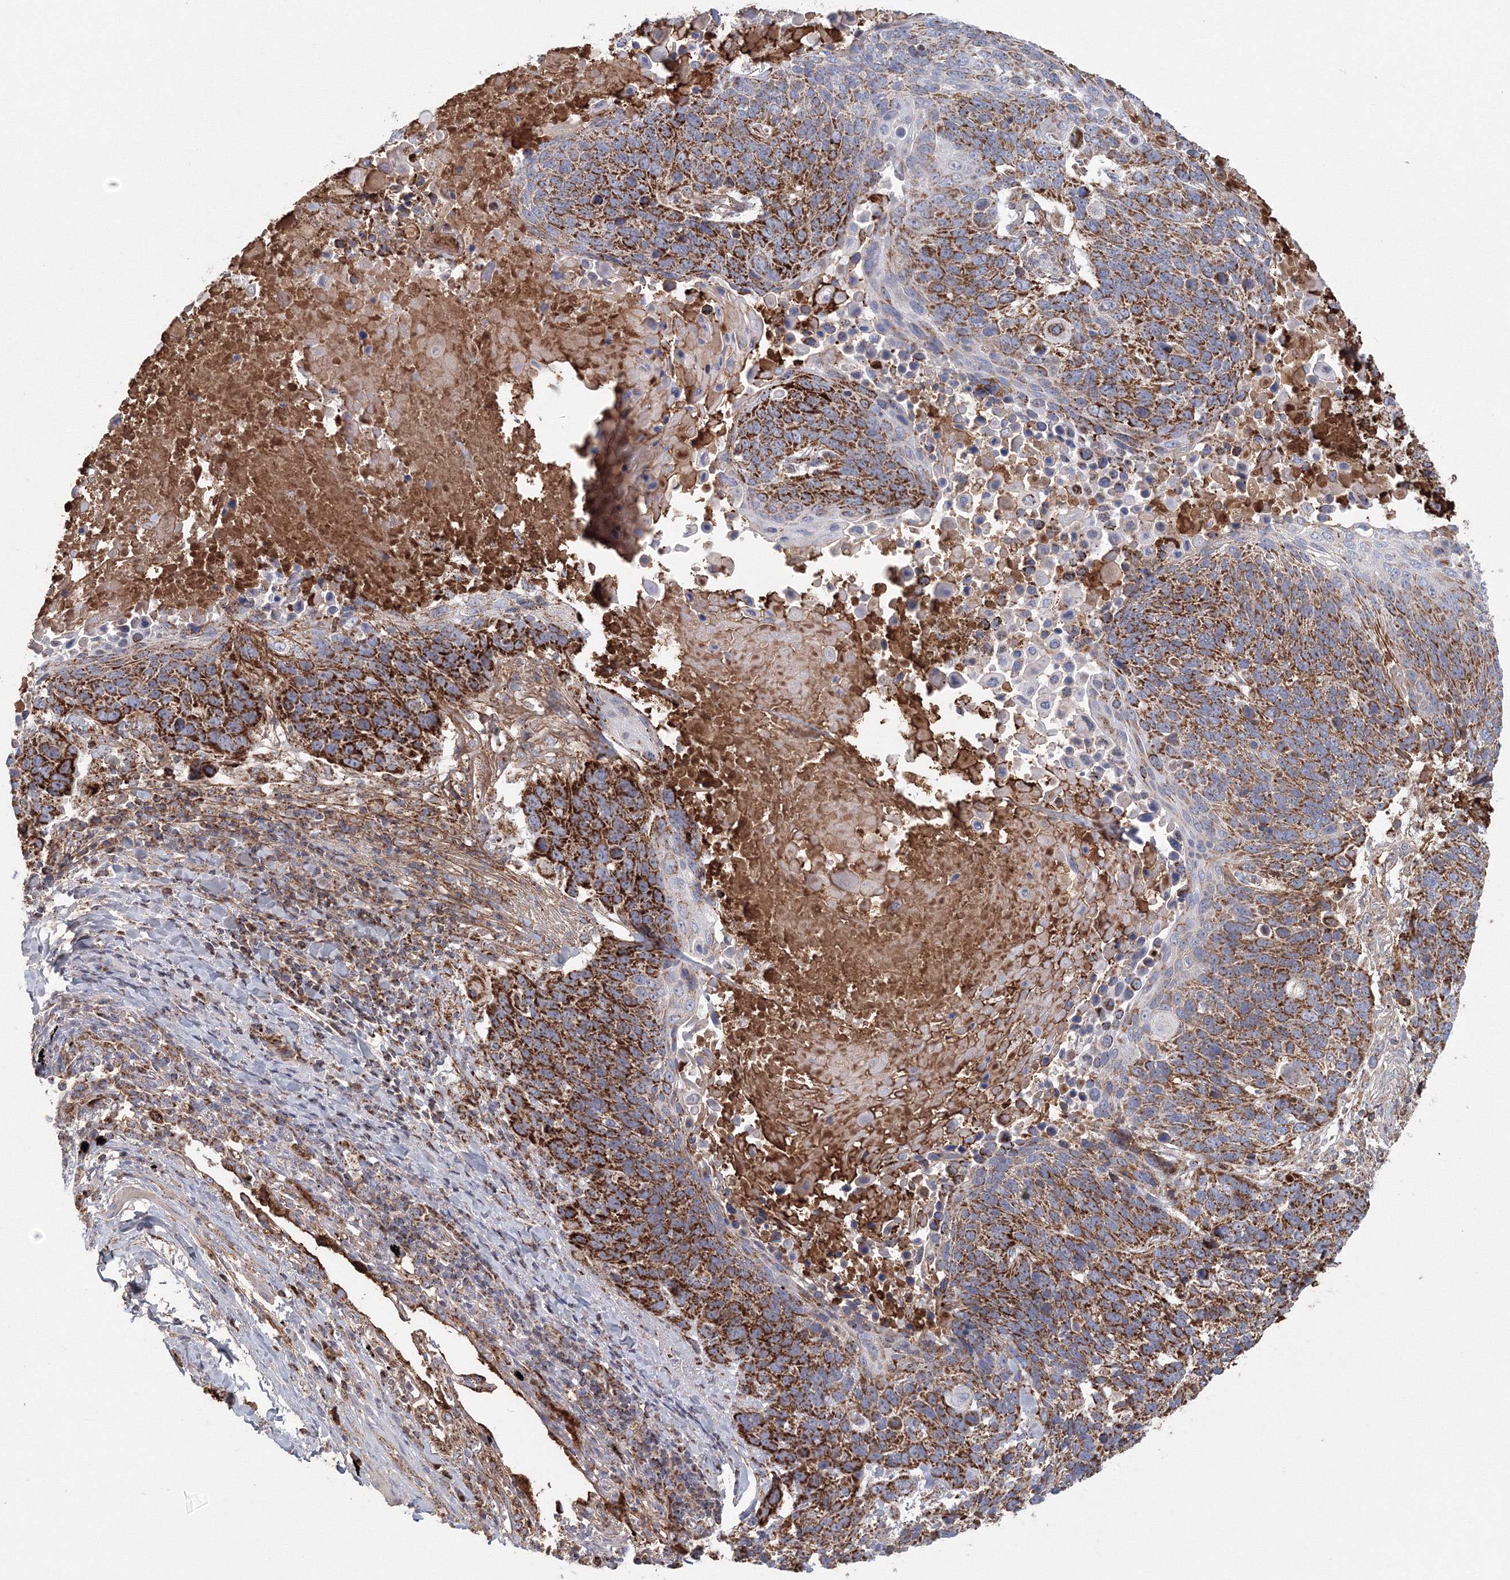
{"staining": {"intensity": "strong", "quantity": ">75%", "location": "cytoplasmic/membranous"}, "tissue": "lung cancer", "cell_type": "Tumor cells", "image_type": "cancer", "snomed": [{"axis": "morphology", "description": "Squamous cell carcinoma, NOS"}, {"axis": "topography", "description": "Lung"}], "caption": "Lung cancer (squamous cell carcinoma) stained with immunohistochemistry (IHC) shows strong cytoplasmic/membranous positivity in approximately >75% of tumor cells. (brown staining indicates protein expression, while blue staining denotes nuclei).", "gene": "GRPEL1", "patient": {"sex": "male", "age": 66}}